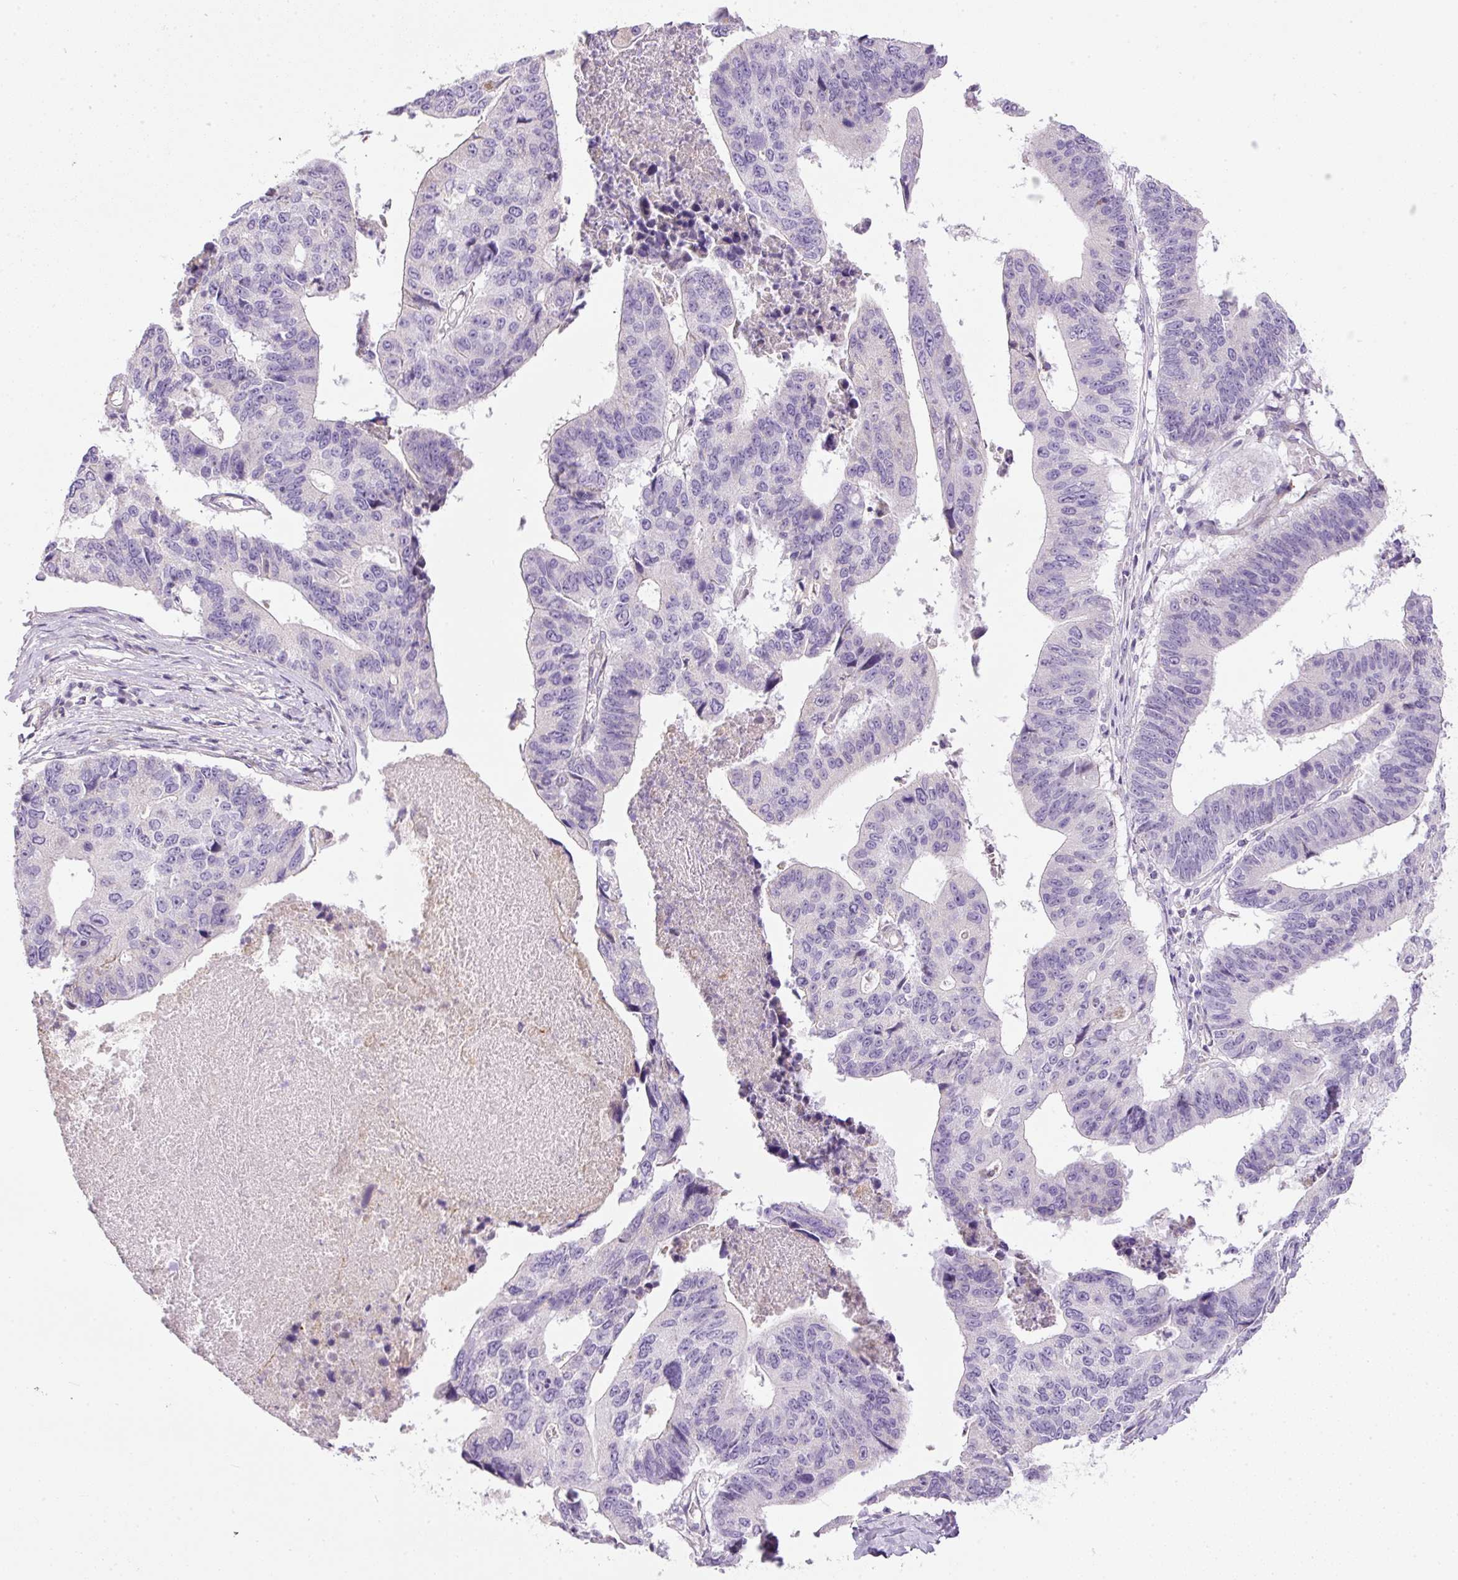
{"staining": {"intensity": "negative", "quantity": "none", "location": "none"}, "tissue": "stomach cancer", "cell_type": "Tumor cells", "image_type": "cancer", "snomed": [{"axis": "morphology", "description": "Adenocarcinoma, NOS"}, {"axis": "topography", "description": "Stomach"}], "caption": "This is an immunohistochemistry image of stomach adenocarcinoma. There is no staining in tumor cells.", "gene": "KPNA5", "patient": {"sex": "male", "age": 59}}